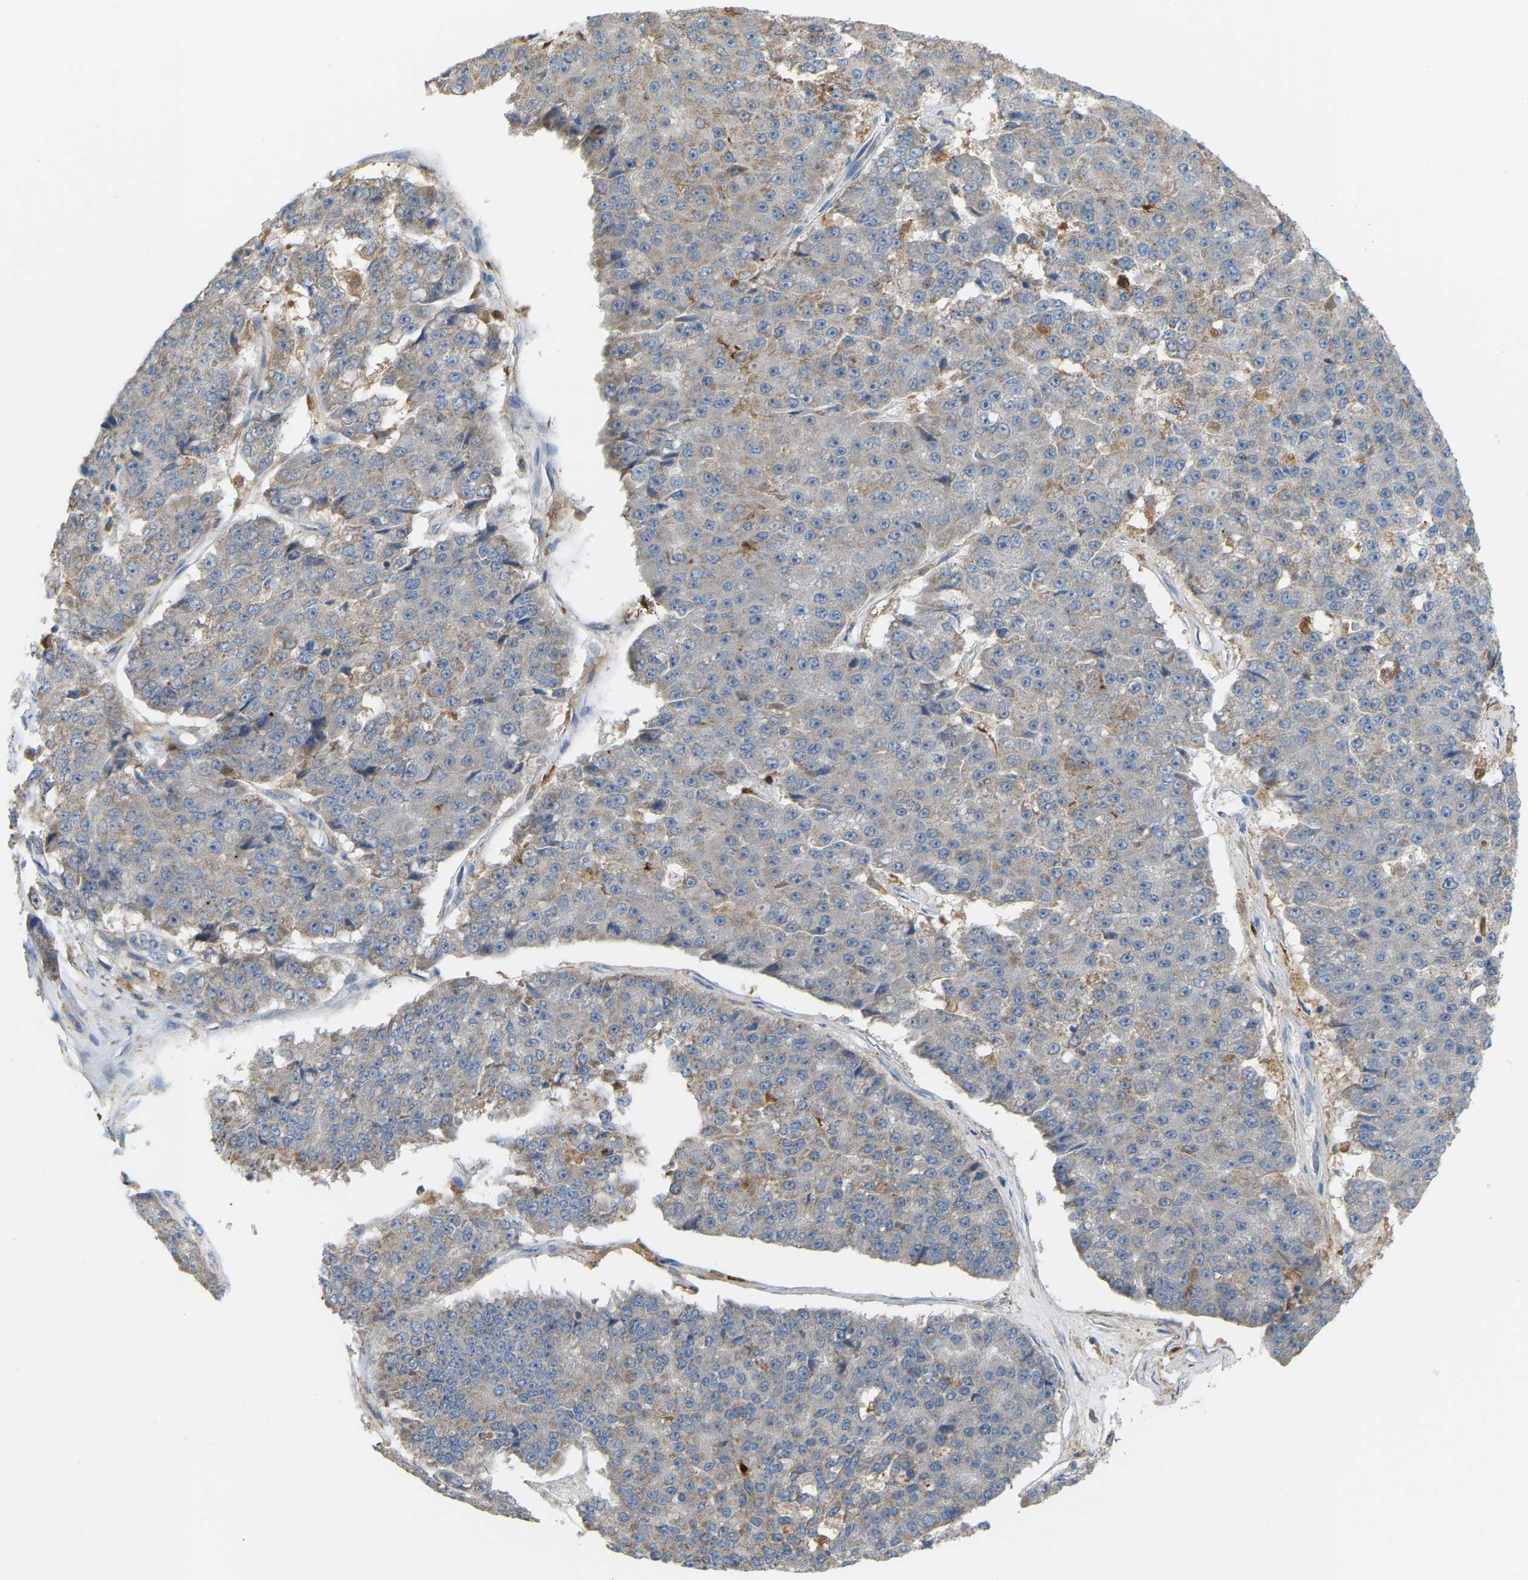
{"staining": {"intensity": "negative", "quantity": "none", "location": "none"}, "tissue": "pancreatic cancer", "cell_type": "Tumor cells", "image_type": "cancer", "snomed": [{"axis": "morphology", "description": "Adenocarcinoma, NOS"}, {"axis": "topography", "description": "Pancreas"}], "caption": "Tumor cells show no significant protein expression in adenocarcinoma (pancreatic).", "gene": "CROT", "patient": {"sex": "male", "age": 50}}